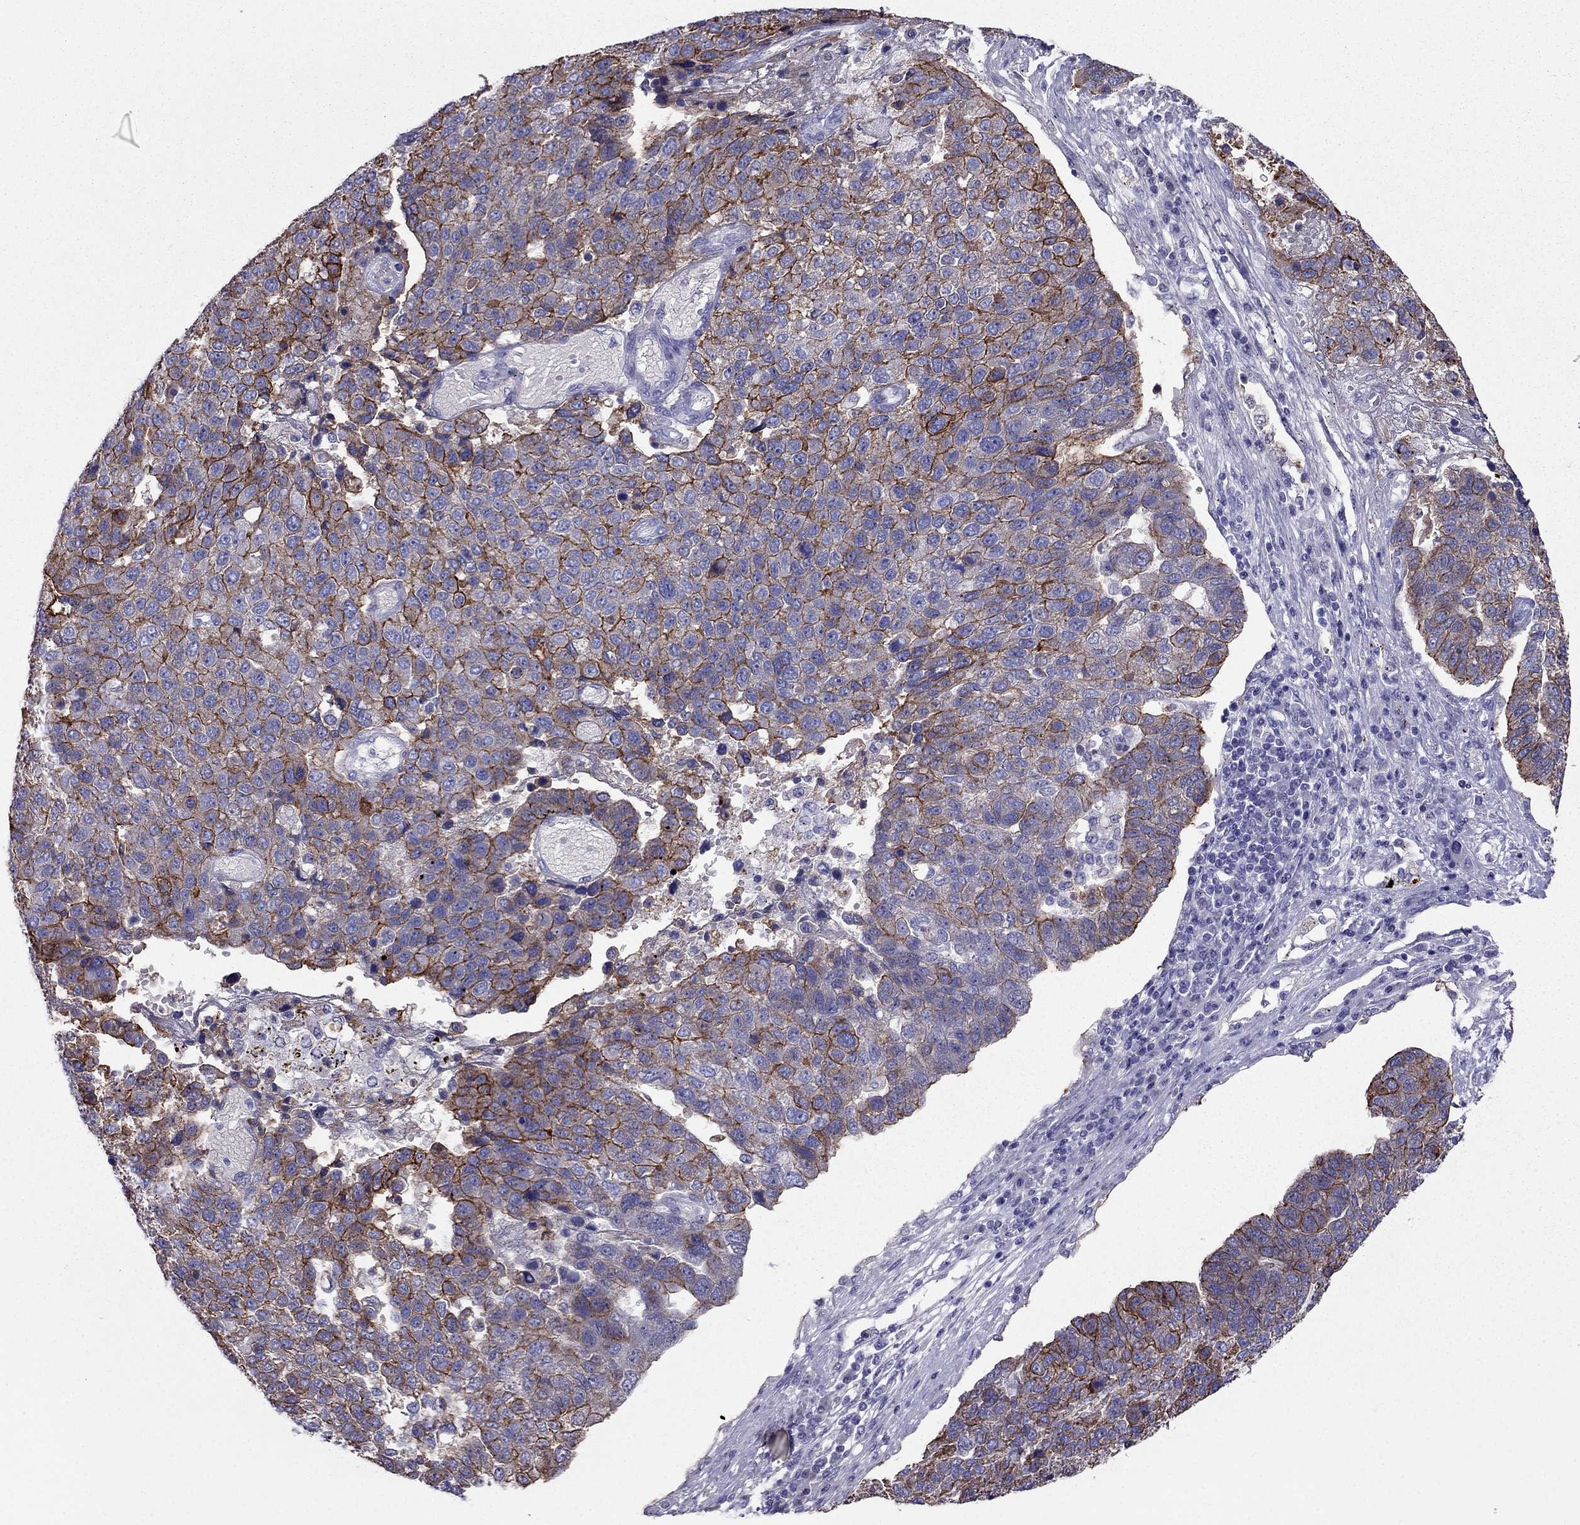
{"staining": {"intensity": "strong", "quantity": "25%-75%", "location": "cytoplasmic/membranous"}, "tissue": "pancreatic cancer", "cell_type": "Tumor cells", "image_type": "cancer", "snomed": [{"axis": "morphology", "description": "Adenocarcinoma, NOS"}, {"axis": "topography", "description": "Pancreas"}], "caption": "About 25%-75% of tumor cells in human pancreatic cancer (adenocarcinoma) display strong cytoplasmic/membranous protein positivity as visualized by brown immunohistochemical staining.", "gene": "TBC1D21", "patient": {"sex": "female", "age": 61}}